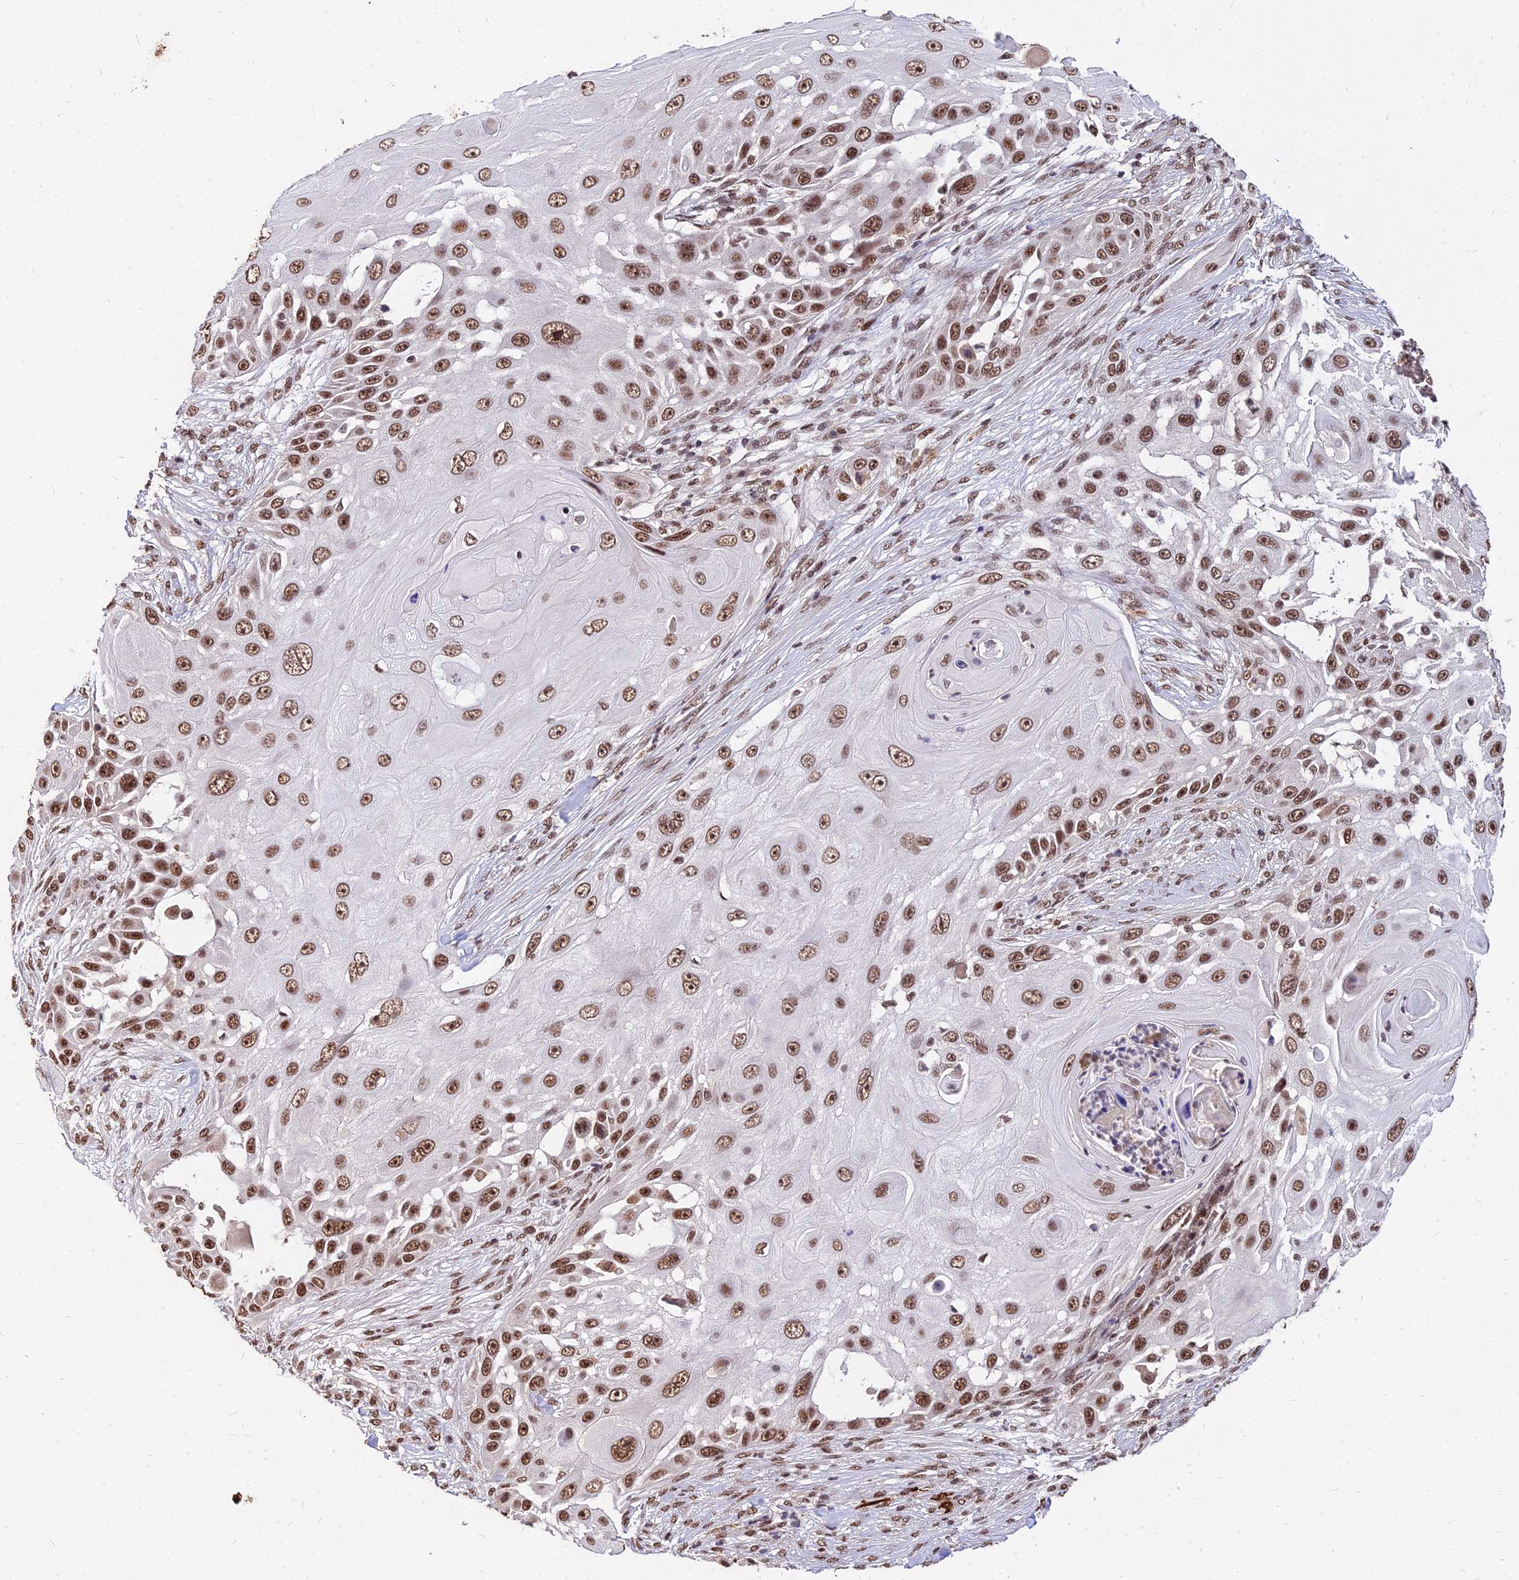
{"staining": {"intensity": "moderate", "quantity": ">75%", "location": "nuclear"}, "tissue": "skin cancer", "cell_type": "Tumor cells", "image_type": "cancer", "snomed": [{"axis": "morphology", "description": "Squamous cell carcinoma, NOS"}, {"axis": "topography", "description": "Skin"}], "caption": "Skin squamous cell carcinoma was stained to show a protein in brown. There is medium levels of moderate nuclear staining in approximately >75% of tumor cells.", "gene": "ZBED4", "patient": {"sex": "female", "age": 44}}